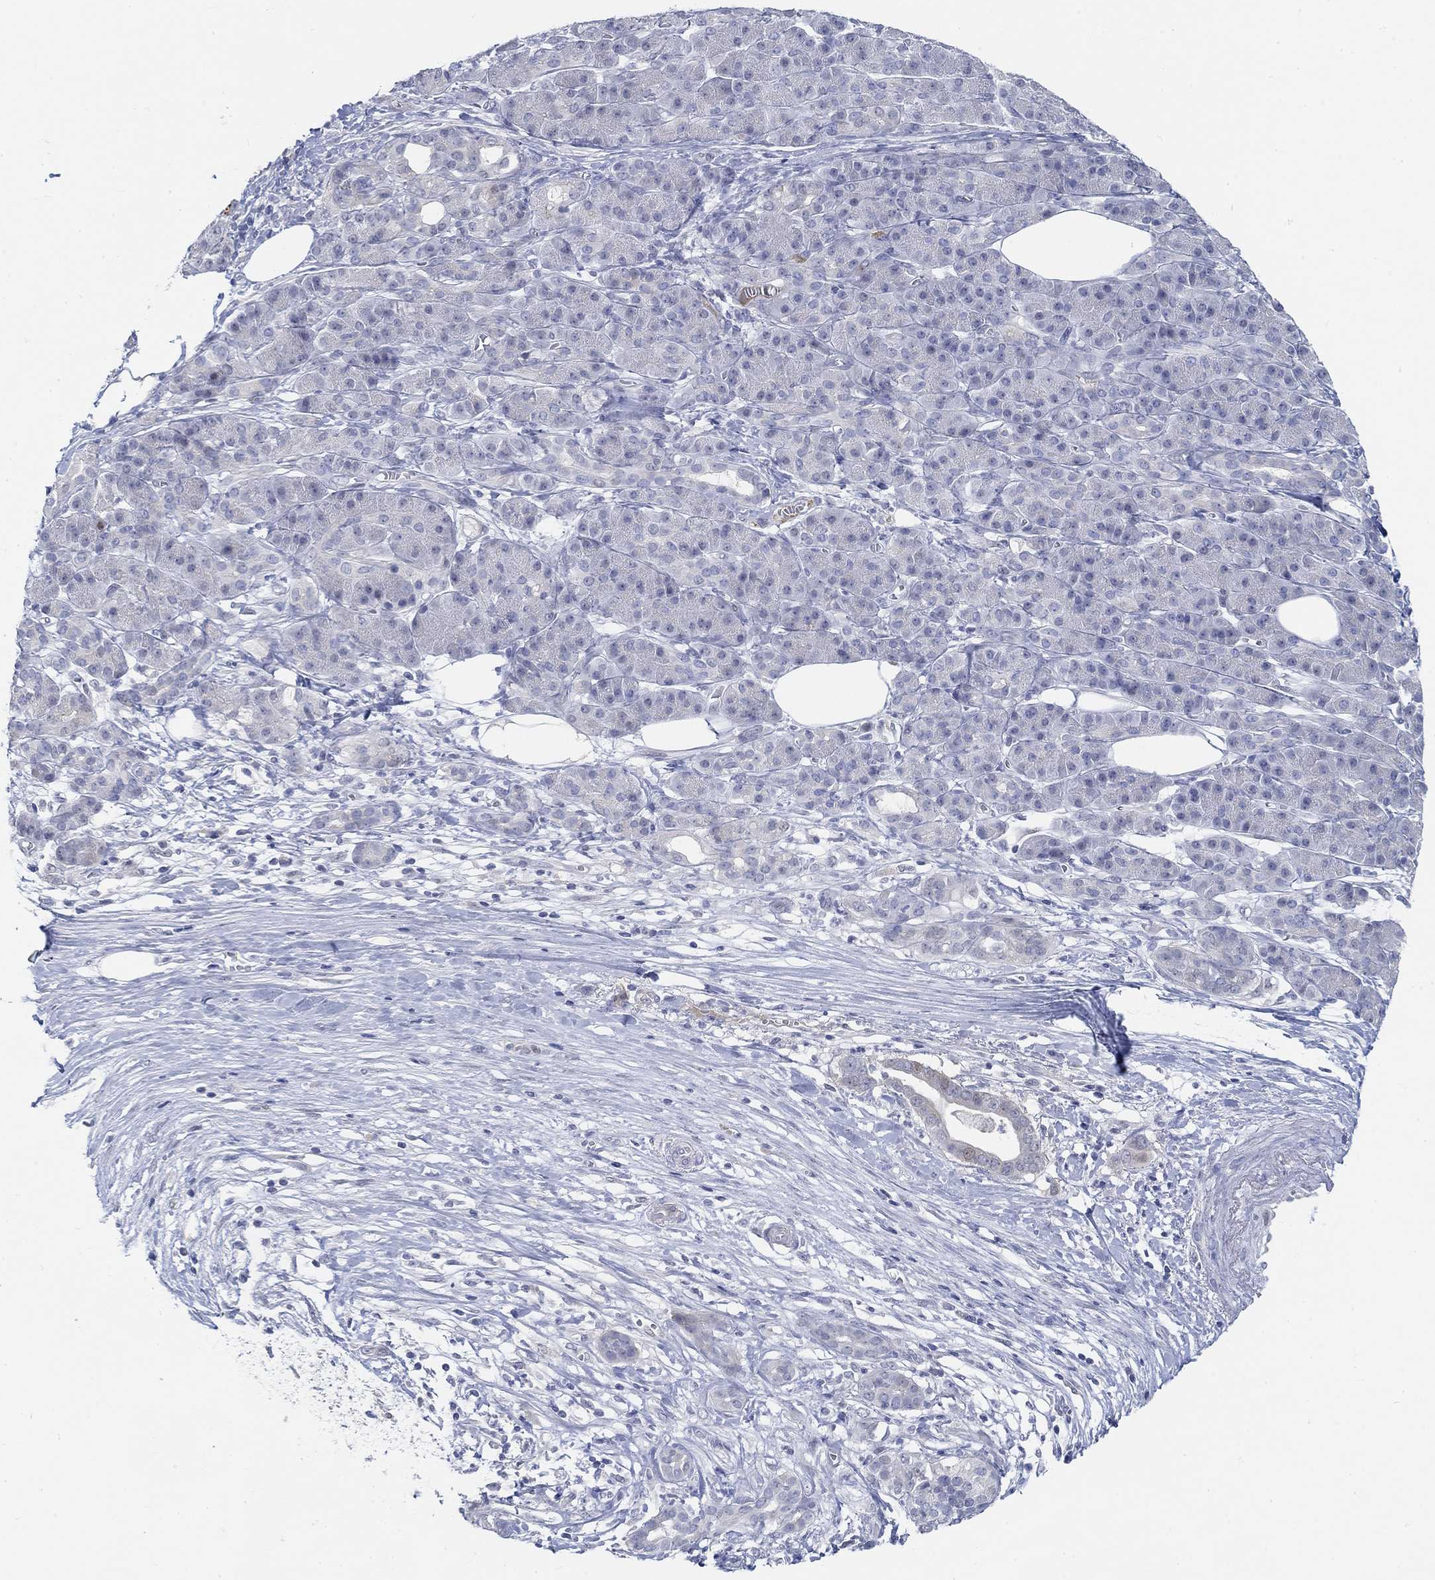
{"staining": {"intensity": "negative", "quantity": "none", "location": "none"}, "tissue": "pancreatic cancer", "cell_type": "Tumor cells", "image_type": "cancer", "snomed": [{"axis": "morphology", "description": "Adenocarcinoma, NOS"}, {"axis": "topography", "description": "Pancreas"}], "caption": "Tumor cells are negative for protein expression in human pancreatic cancer.", "gene": "SNTG2", "patient": {"sex": "male", "age": 61}}